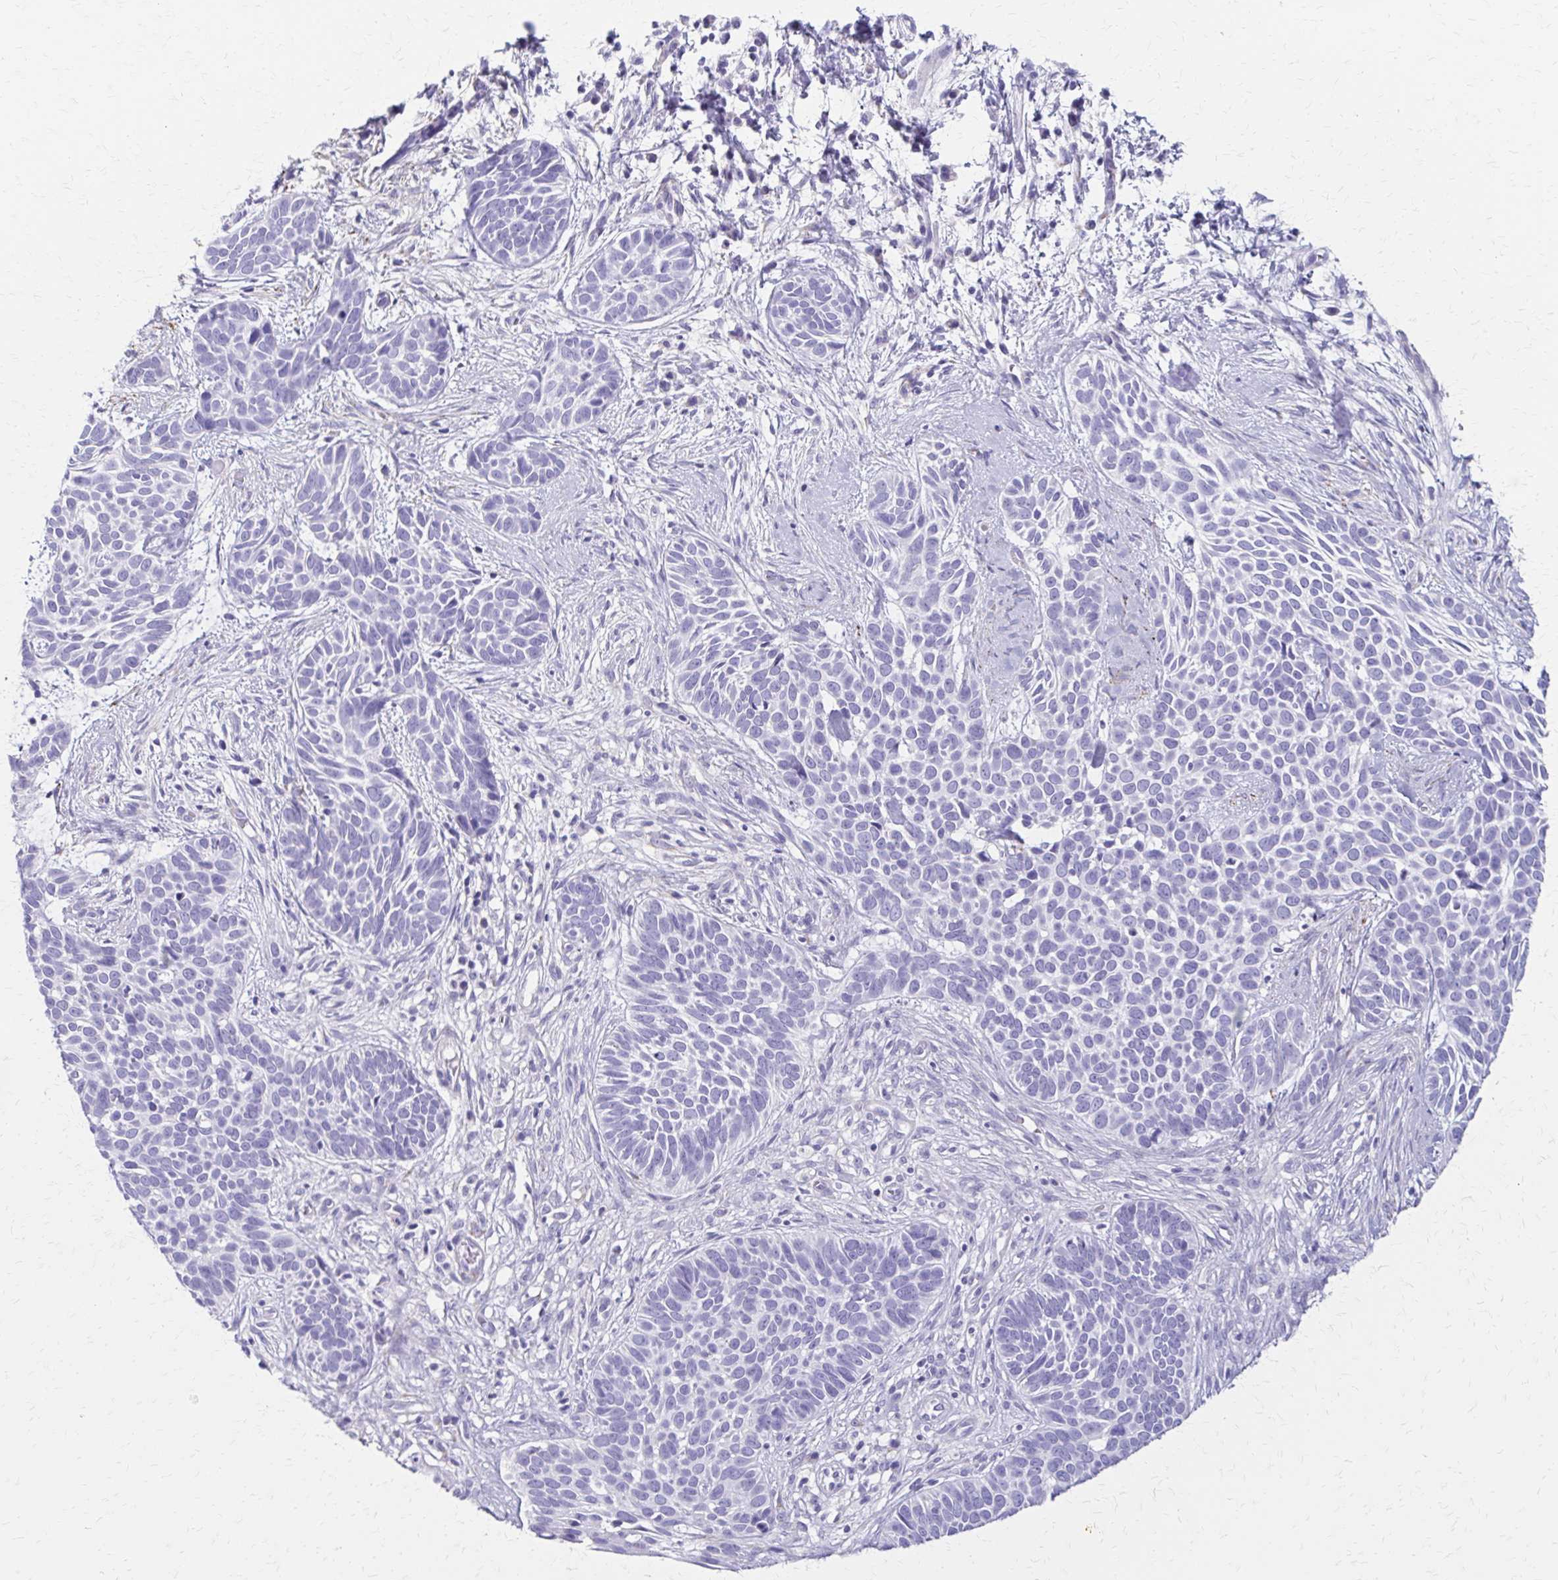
{"staining": {"intensity": "negative", "quantity": "none", "location": "none"}, "tissue": "skin cancer", "cell_type": "Tumor cells", "image_type": "cancer", "snomed": [{"axis": "morphology", "description": "Basal cell carcinoma"}, {"axis": "topography", "description": "Skin"}], "caption": "Immunohistochemical staining of human skin basal cell carcinoma demonstrates no significant expression in tumor cells. (DAB IHC with hematoxylin counter stain).", "gene": "ZSCAN5B", "patient": {"sex": "male", "age": 69}}